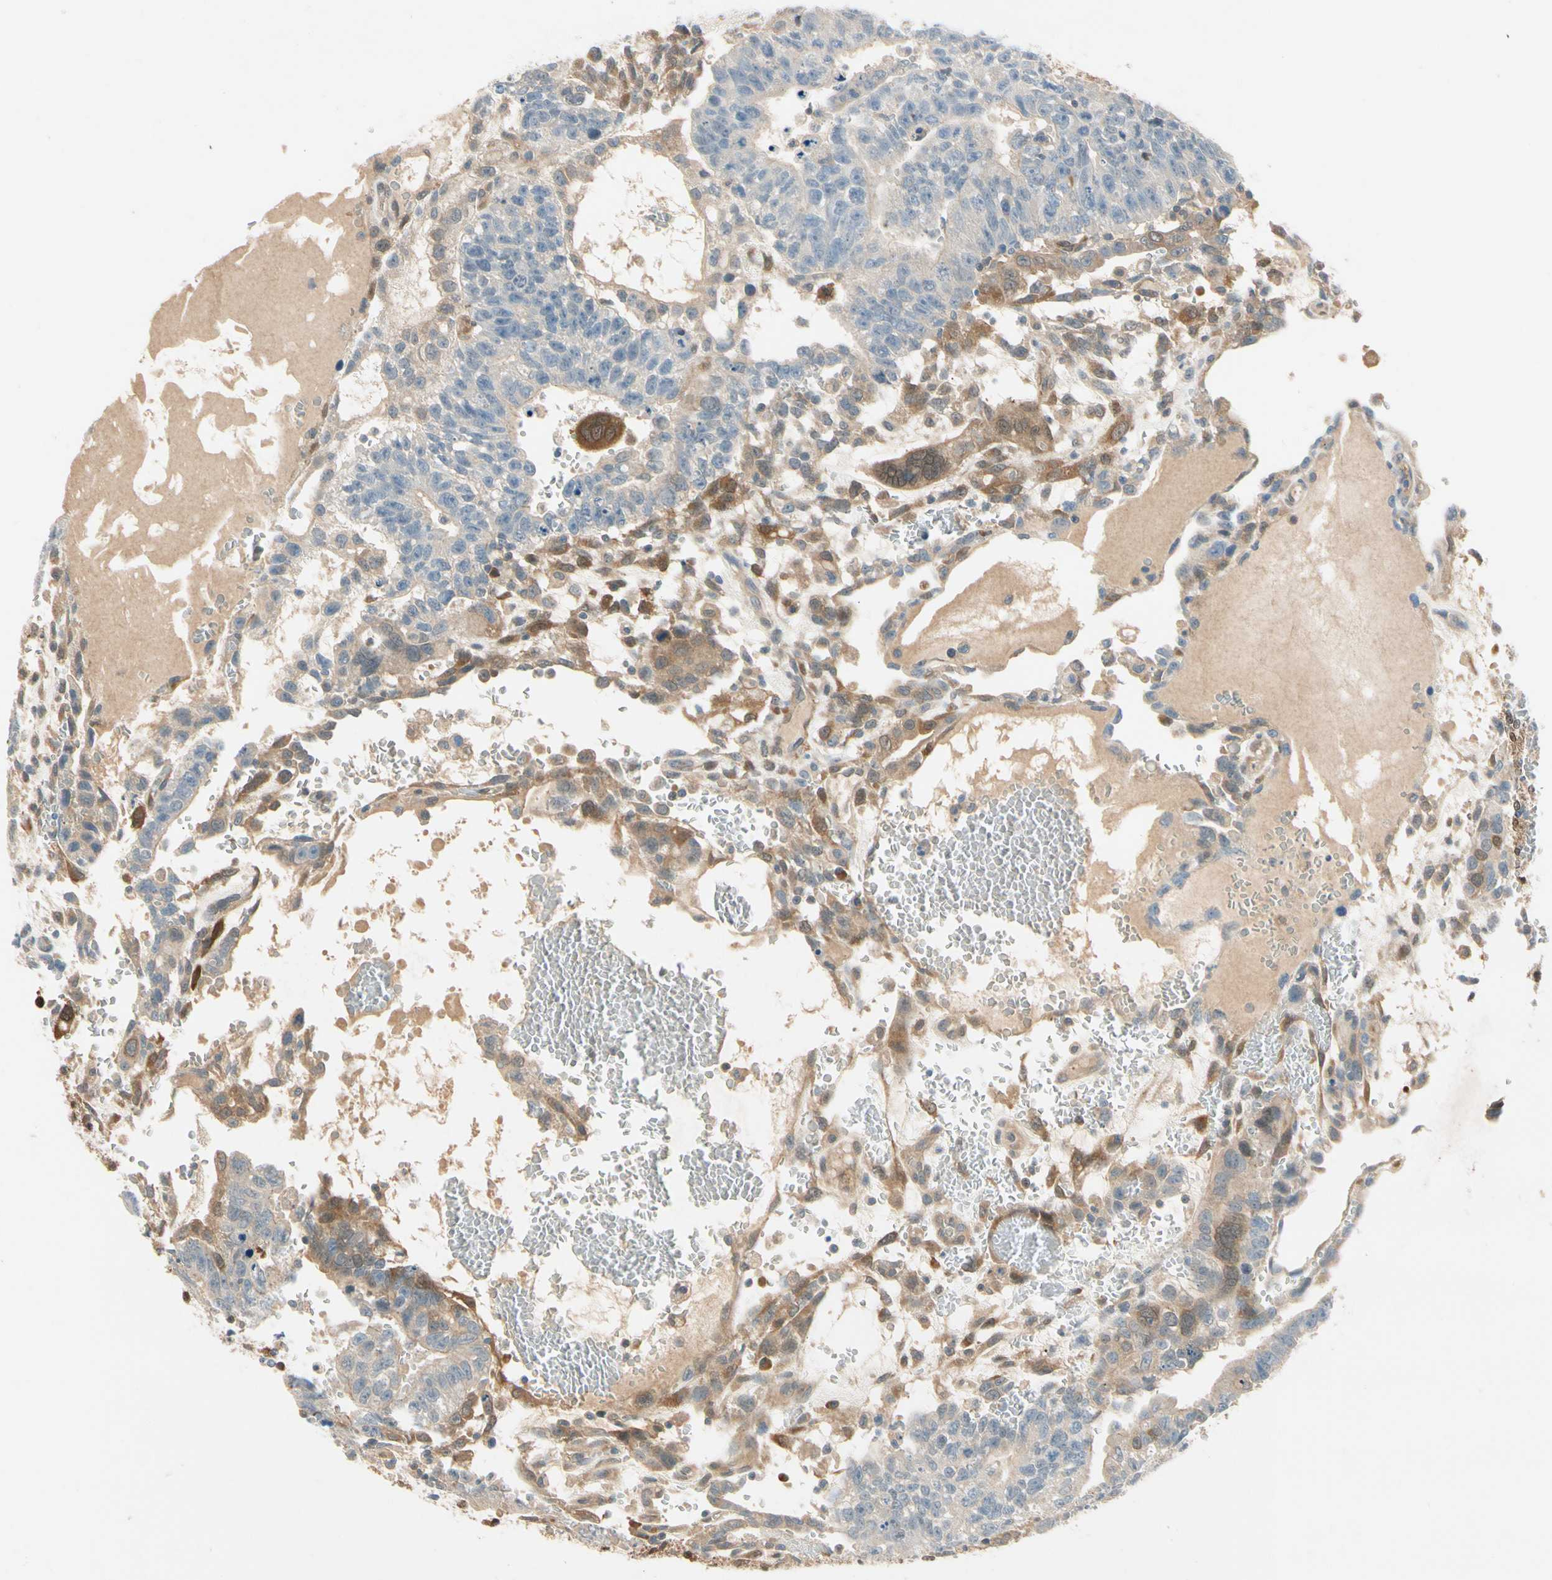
{"staining": {"intensity": "moderate", "quantity": ">75%", "location": "cytoplasmic/membranous"}, "tissue": "testis cancer", "cell_type": "Tumor cells", "image_type": "cancer", "snomed": [{"axis": "morphology", "description": "Seminoma, NOS"}, {"axis": "morphology", "description": "Carcinoma, Embryonal, NOS"}, {"axis": "topography", "description": "Testis"}], "caption": "Immunohistochemistry histopathology image of testis seminoma stained for a protein (brown), which exhibits medium levels of moderate cytoplasmic/membranous expression in approximately >75% of tumor cells.", "gene": "WIPI1", "patient": {"sex": "male", "age": 52}}